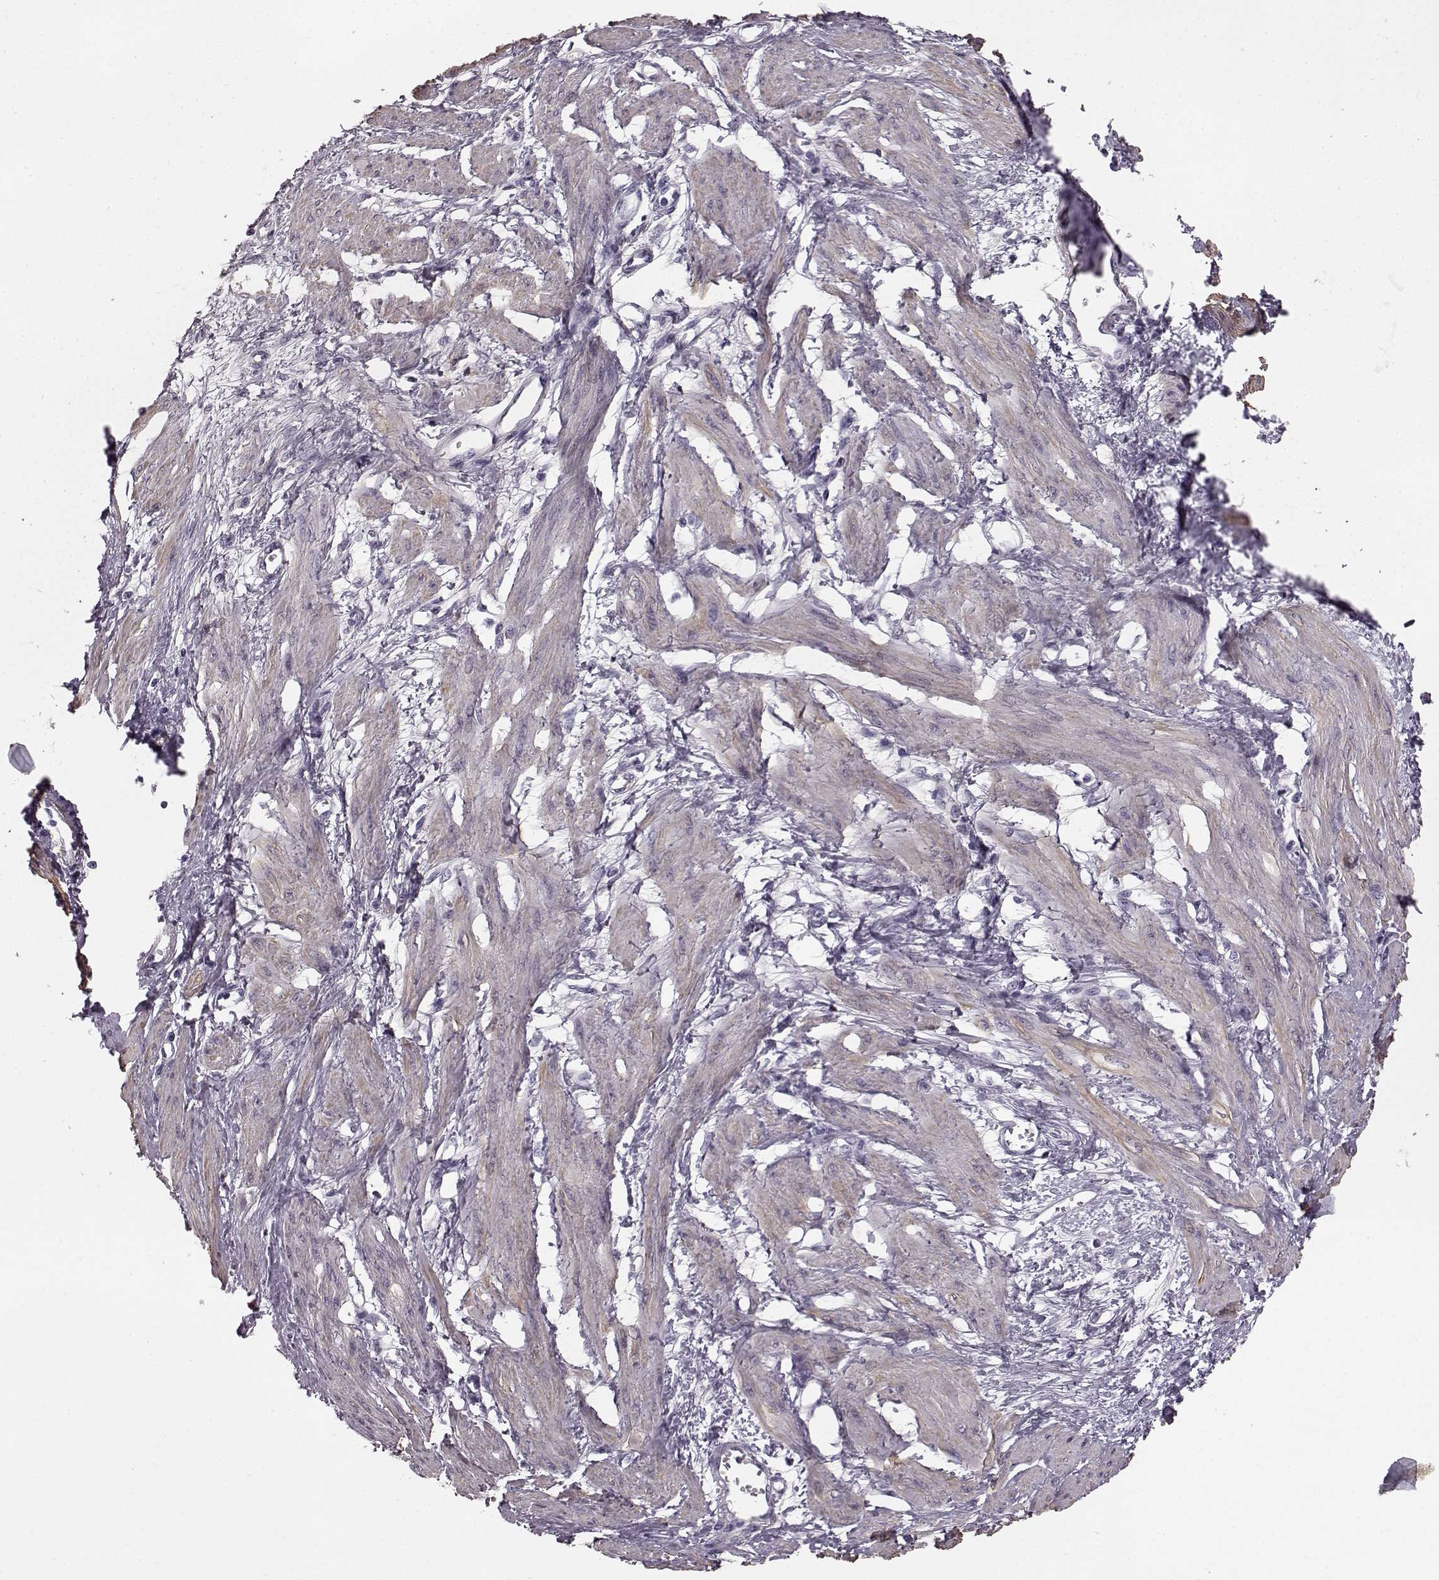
{"staining": {"intensity": "weak", "quantity": "25%-75%", "location": "cytoplasmic/membranous"}, "tissue": "smooth muscle", "cell_type": "Smooth muscle cells", "image_type": "normal", "snomed": [{"axis": "morphology", "description": "Normal tissue, NOS"}, {"axis": "topography", "description": "Smooth muscle"}, {"axis": "topography", "description": "Uterus"}], "caption": "This micrograph displays immunohistochemistry (IHC) staining of normal human smooth muscle, with low weak cytoplasmic/membranous positivity in about 25%-75% of smooth muscle cells.", "gene": "SLCO3A1", "patient": {"sex": "female", "age": 39}}